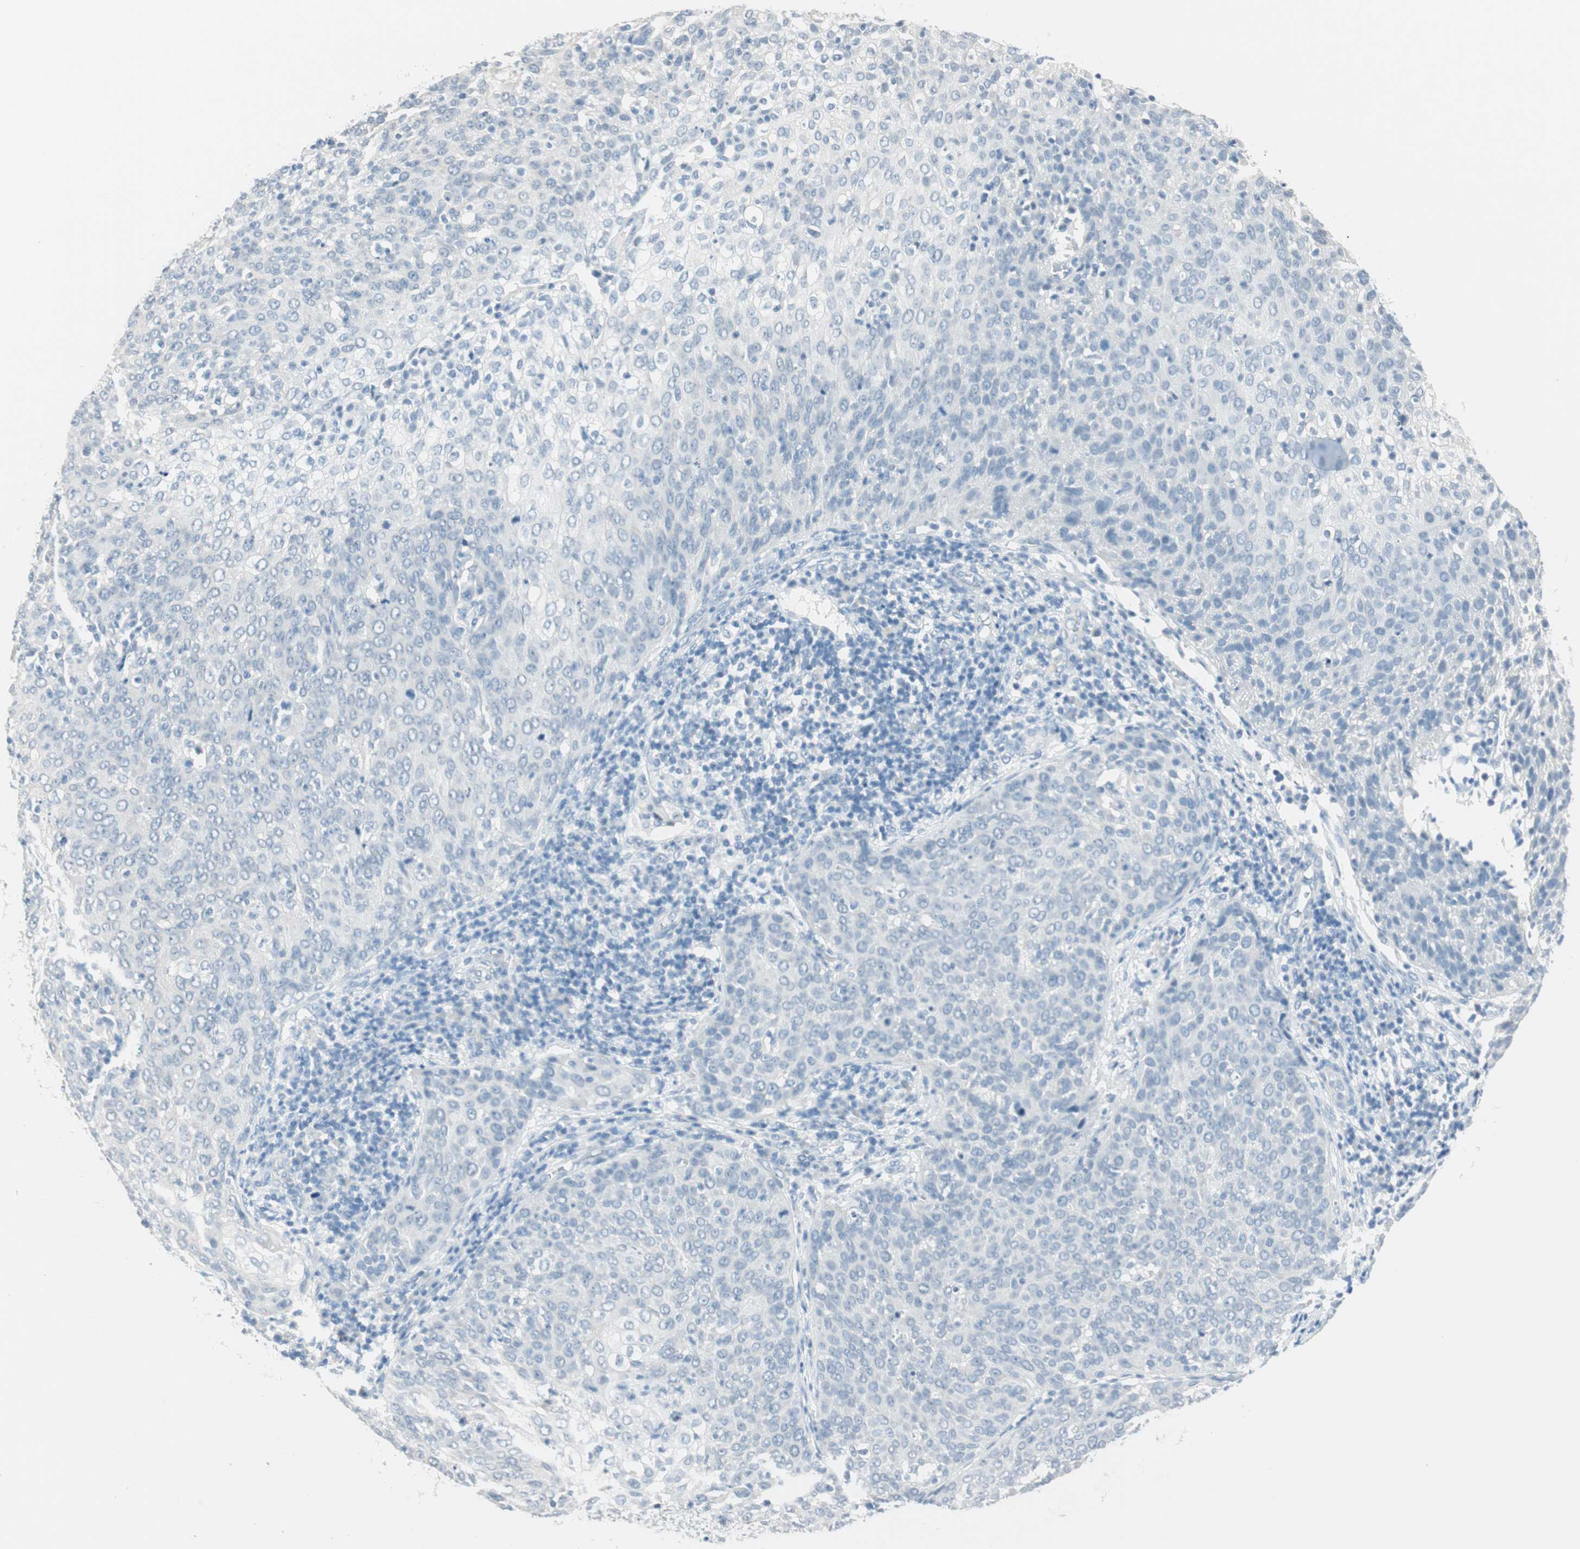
{"staining": {"intensity": "negative", "quantity": "none", "location": "none"}, "tissue": "cervical cancer", "cell_type": "Tumor cells", "image_type": "cancer", "snomed": [{"axis": "morphology", "description": "Squamous cell carcinoma, NOS"}, {"axis": "topography", "description": "Cervix"}], "caption": "DAB immunohistochemical staining of cervical cancer exhibits no significant positivity in tumor cells. (DAB (3,3'-diaminobenzidine) immunohistochemistry (IHC), high magnification).", "gene": "MLLT10", "patient": {"sex": "female", "age": 38}}